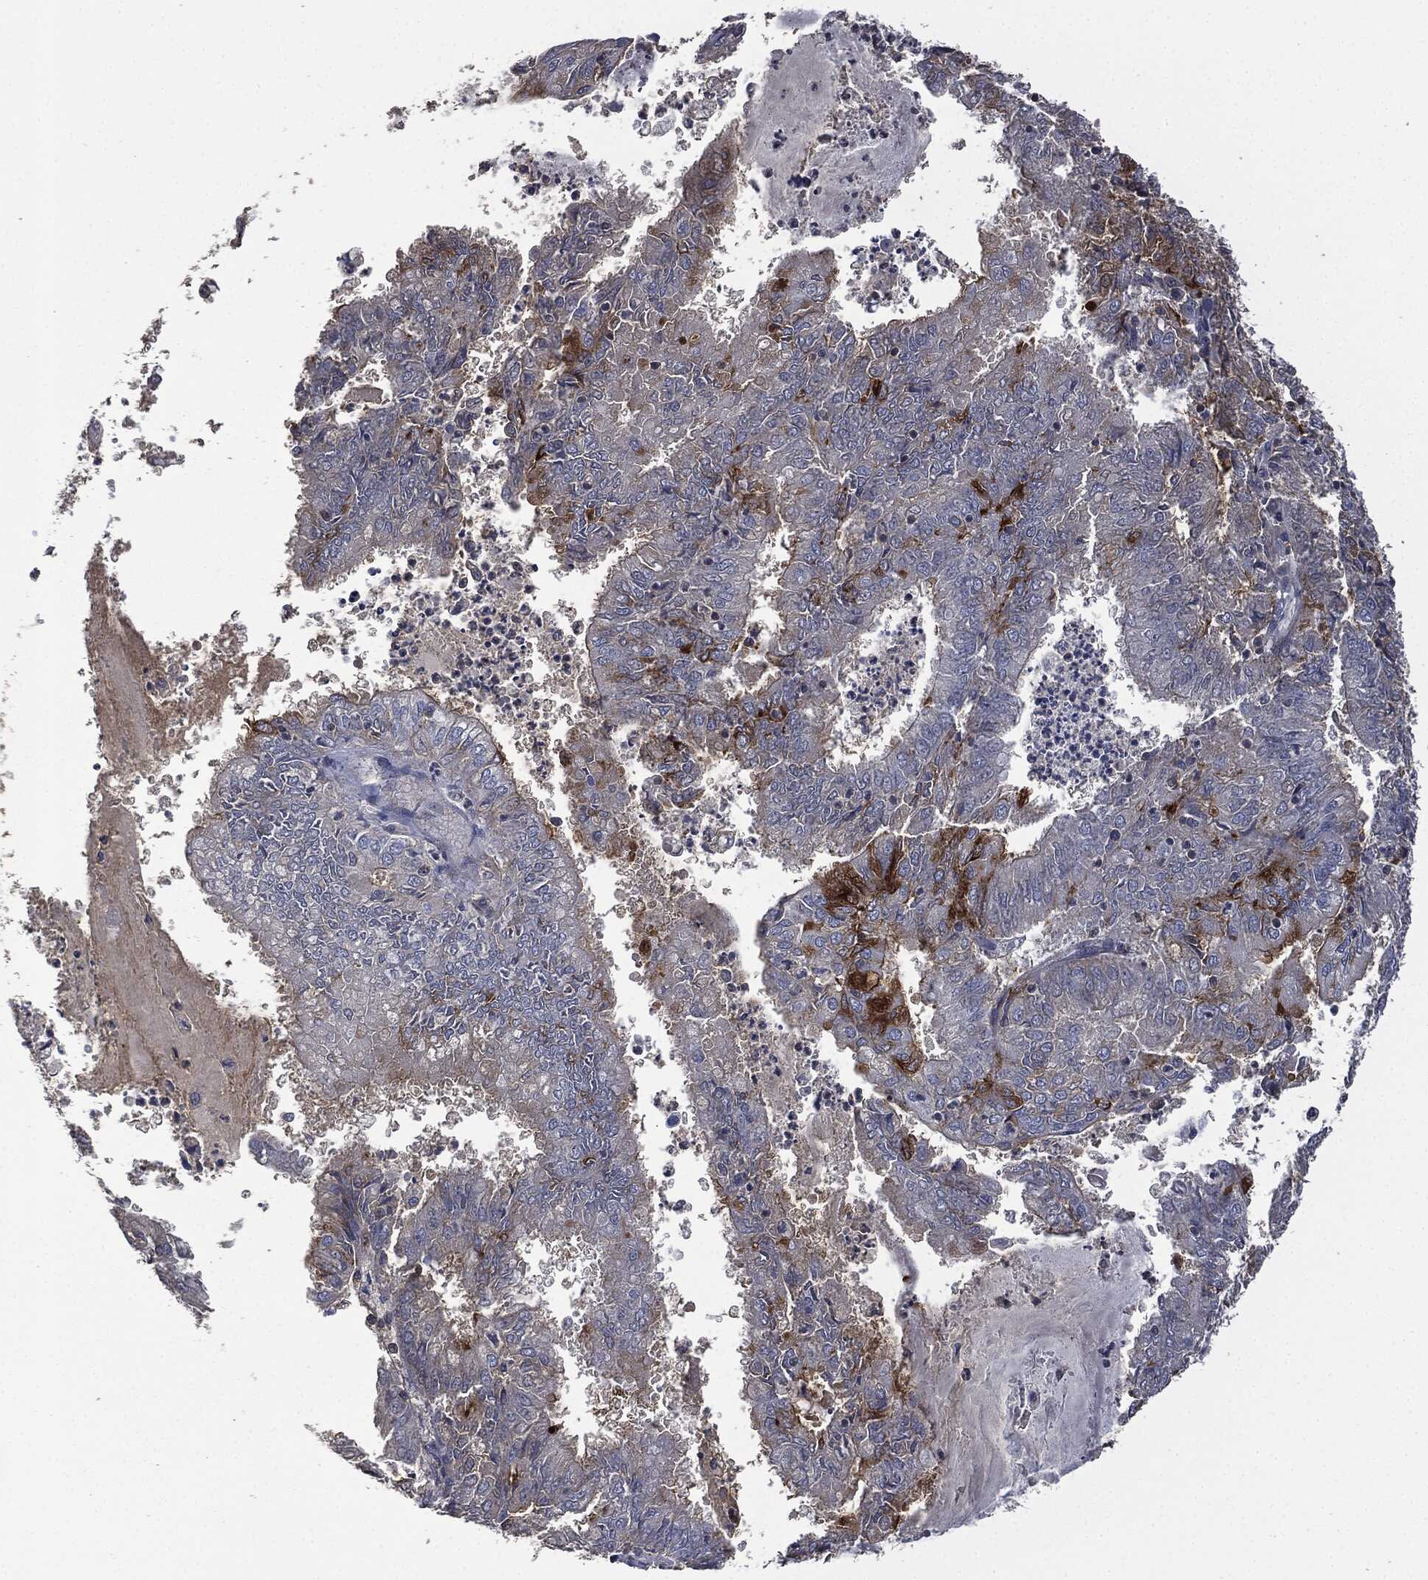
{"staining": {"intensity": "strong", "quantity": "<25%", "location": "cytoplasmic/membranous"}, "tissue": "endometrial cancer", "cell_type": "Tumor cells", "image_type": "cancer", "snomed": [{"axis": "morphology", "description": "Adenocarcinoma, NOS"}, {"axis": "topography", "description": "Endometrium"}], "caption": "DAB immunohistochemical staining of adenocarcinoma (endometrial) displays strong cytoplasmic/membranous protein staining in approximately <25% of tumor cells. (brown staining indicates protein expression, while blue staining denotes nuclei).", "gene": "MSLN", "patient": {"sex": "female", "age": 57}}